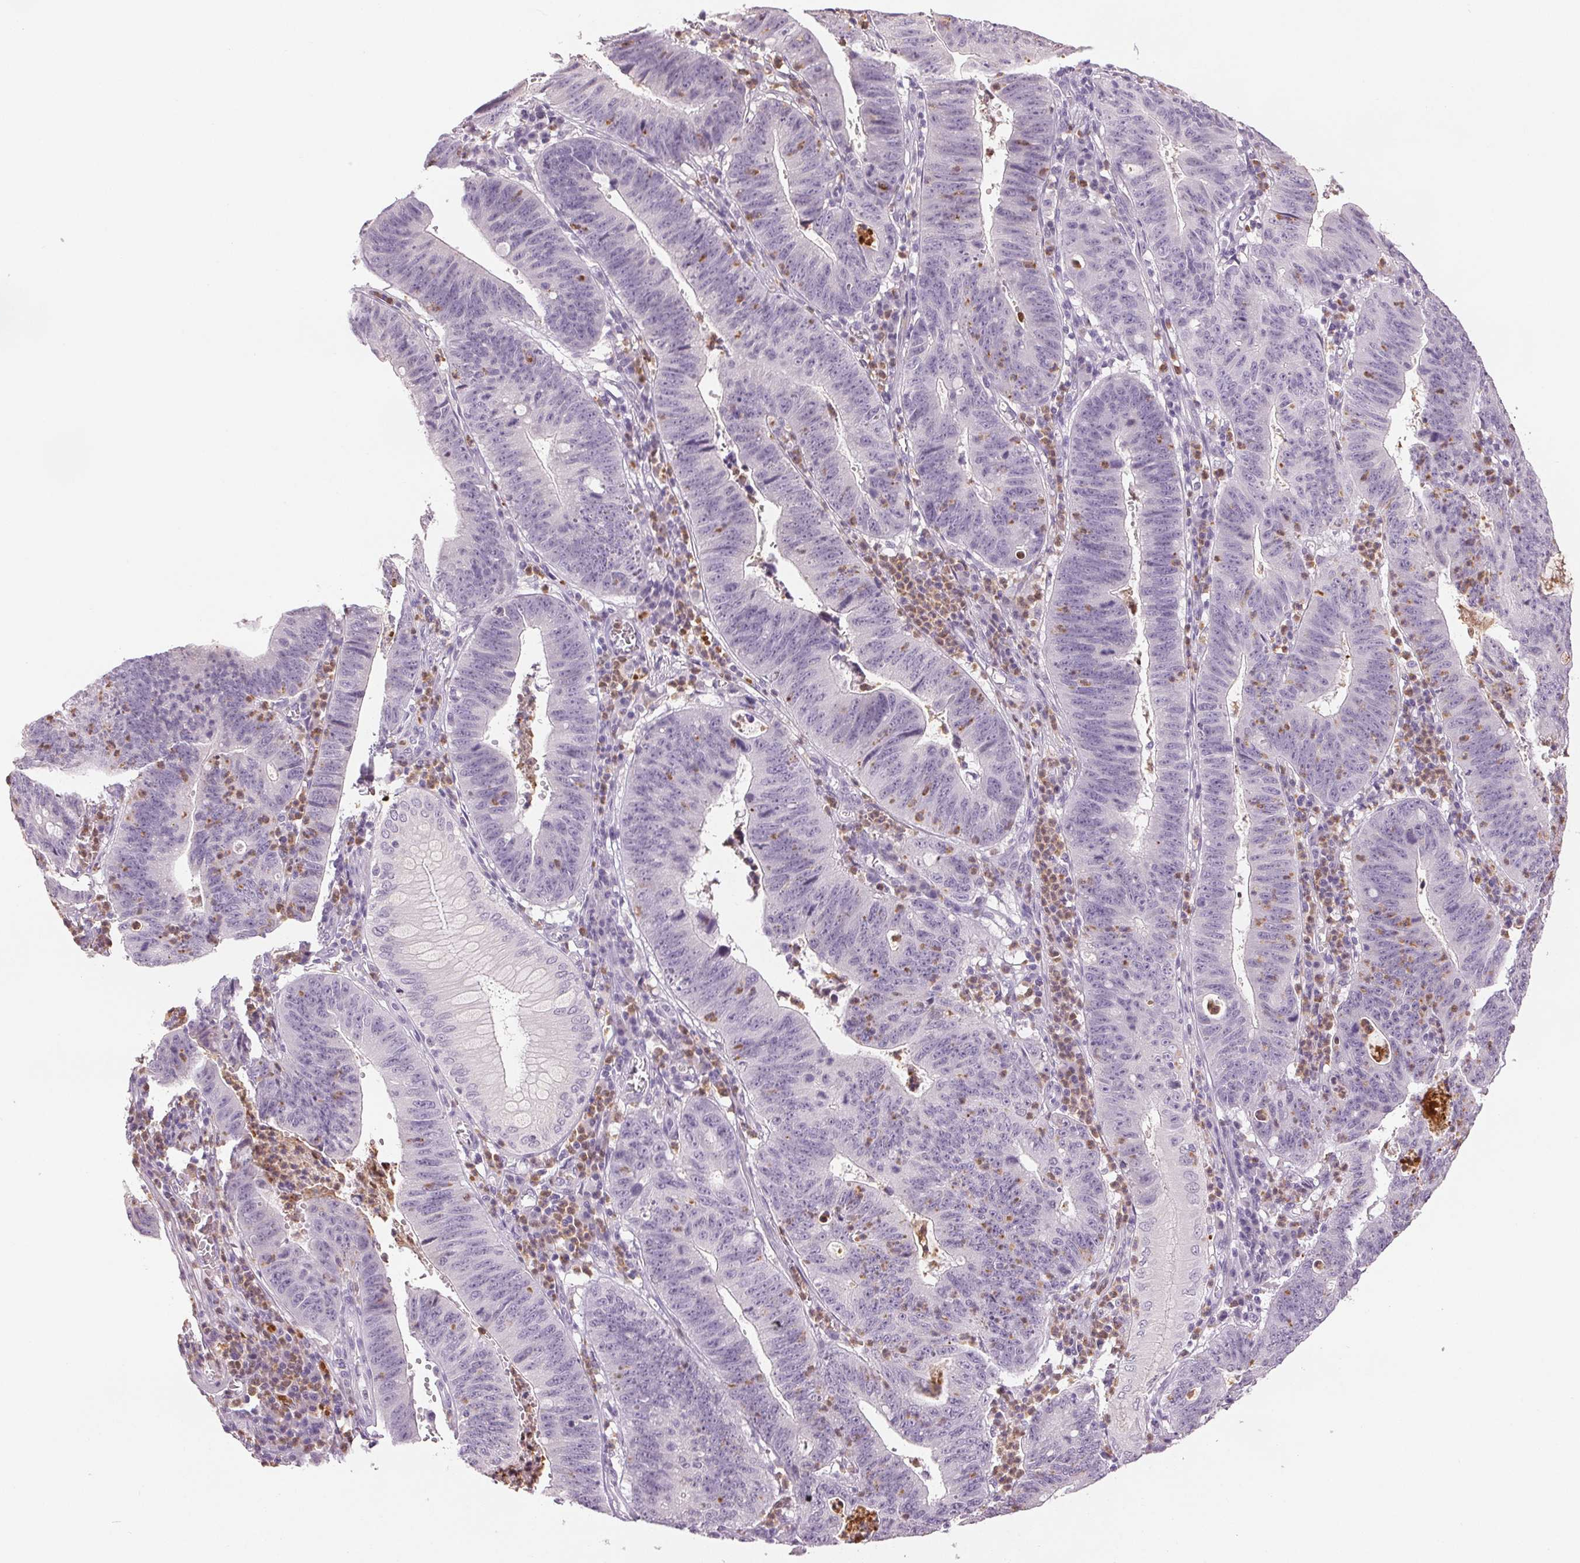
{"staining": {"intensity": "negative", "quantity": "none", "location": "none"}, "tissue": "stomach cancer", "cell_type": "Tumor cells", "image_type": "cancer", "snomed": [{"axis": "morphology", "description": "Adenocarcinoma, NOS"}, {"axis": "topography", "description": "Stomach"}], "caption": "Tumor cells are negative for protein expression in human stomach cancer (adenocarcinoma).", "gene": "LTF", "patient": {"sex": "male", "age": 59}}